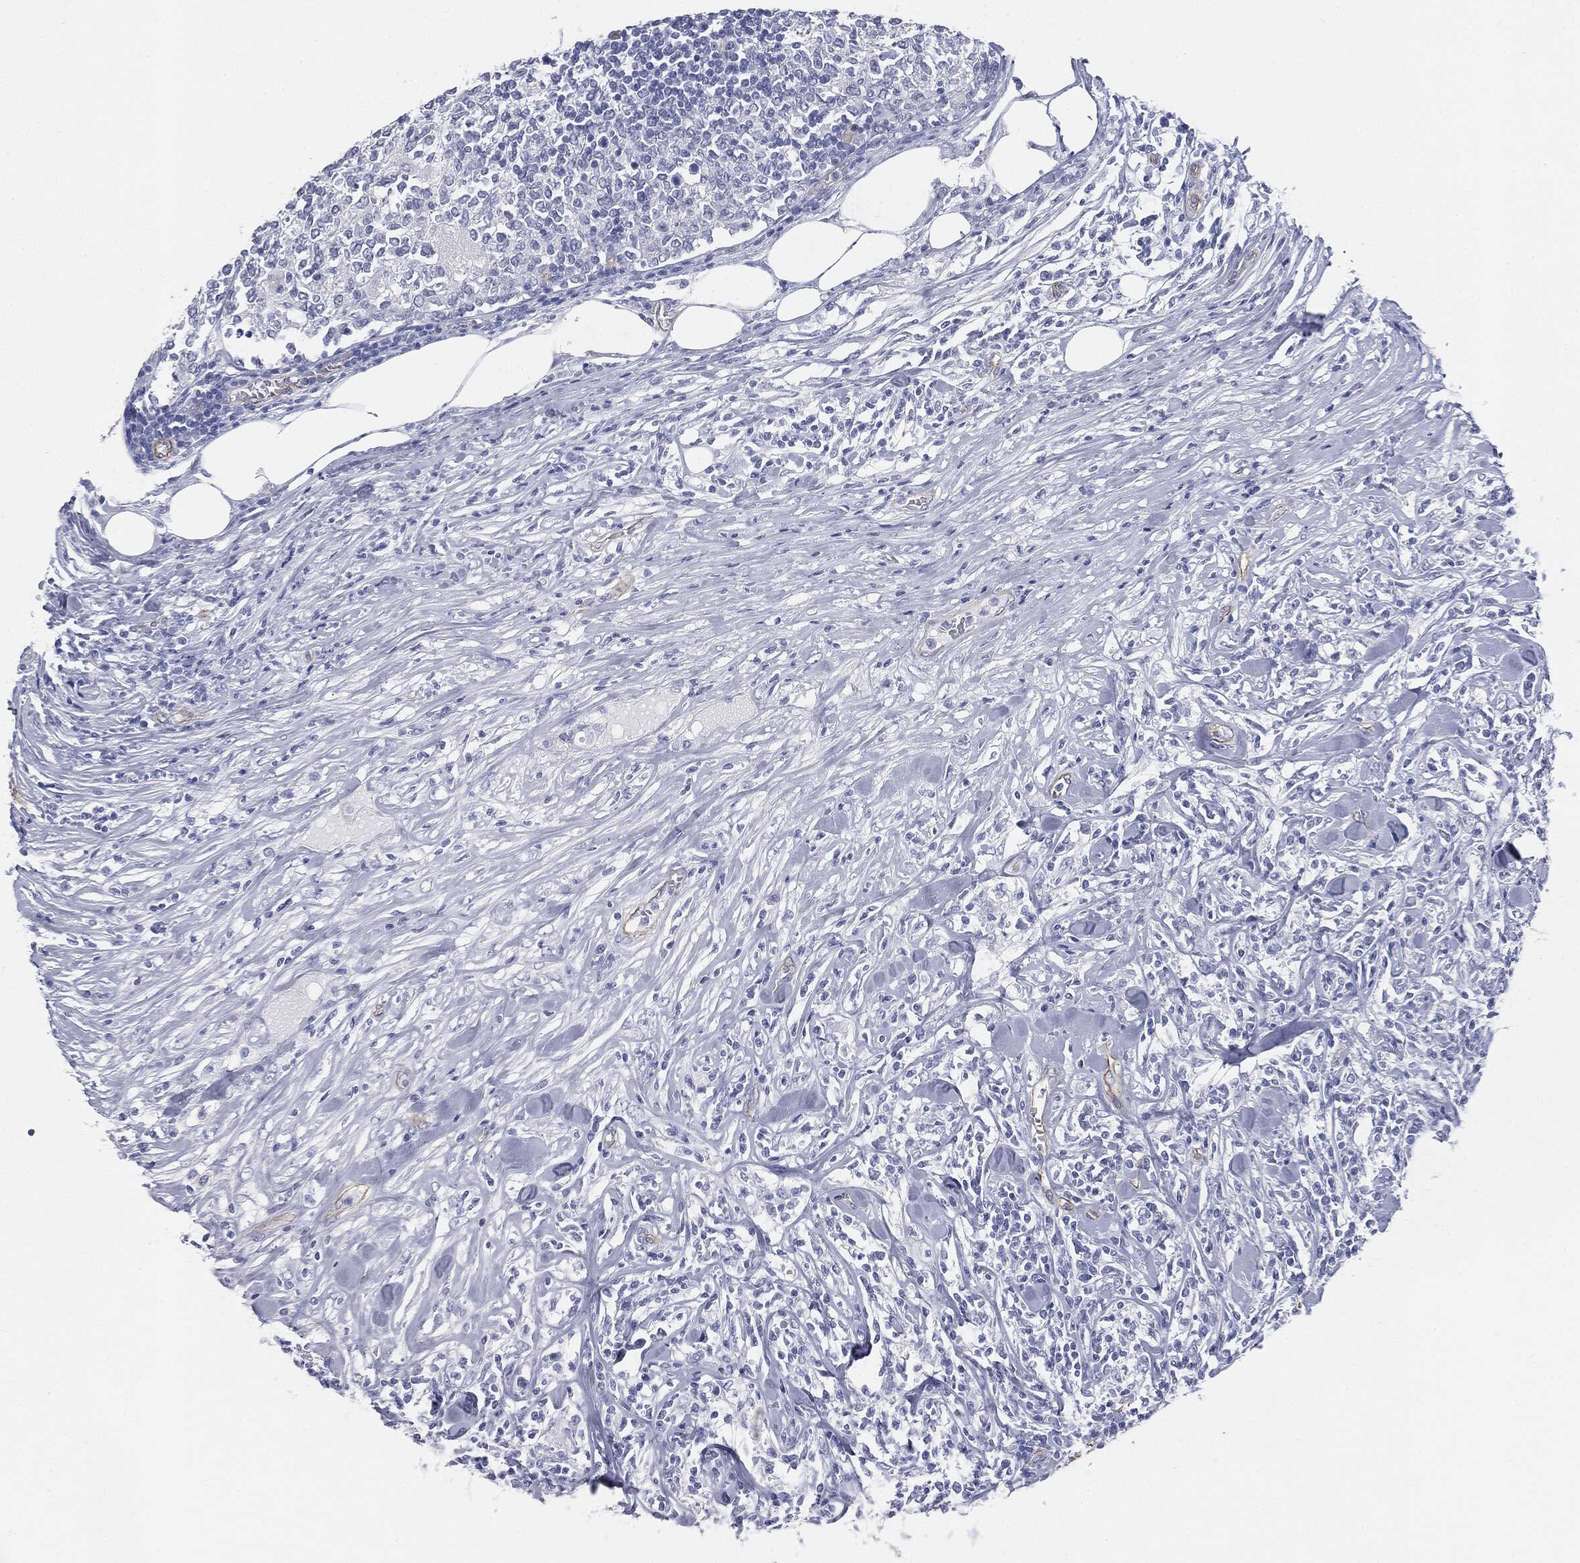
{"staining": {"intensity": "negative", "quantity": "none", "location": "none"}, "tissue": "lymphoma", "cell_type": "Tumor cells", "image_type": "cancer", "snomed": [{"axis": "morphology", "description": "Malignant lymphoma, non-Hodgkin's type, High grade"}, {"axis": "topography", "description": "Lymph node"}], "caption": "Photomicrograph shows no significant protein expression in tumor cells of high-grade malignant lymphoma, non-Hodgkin's type.", "gene": "MUC5AC", "patient": {"sex": "female", "age": 84}}